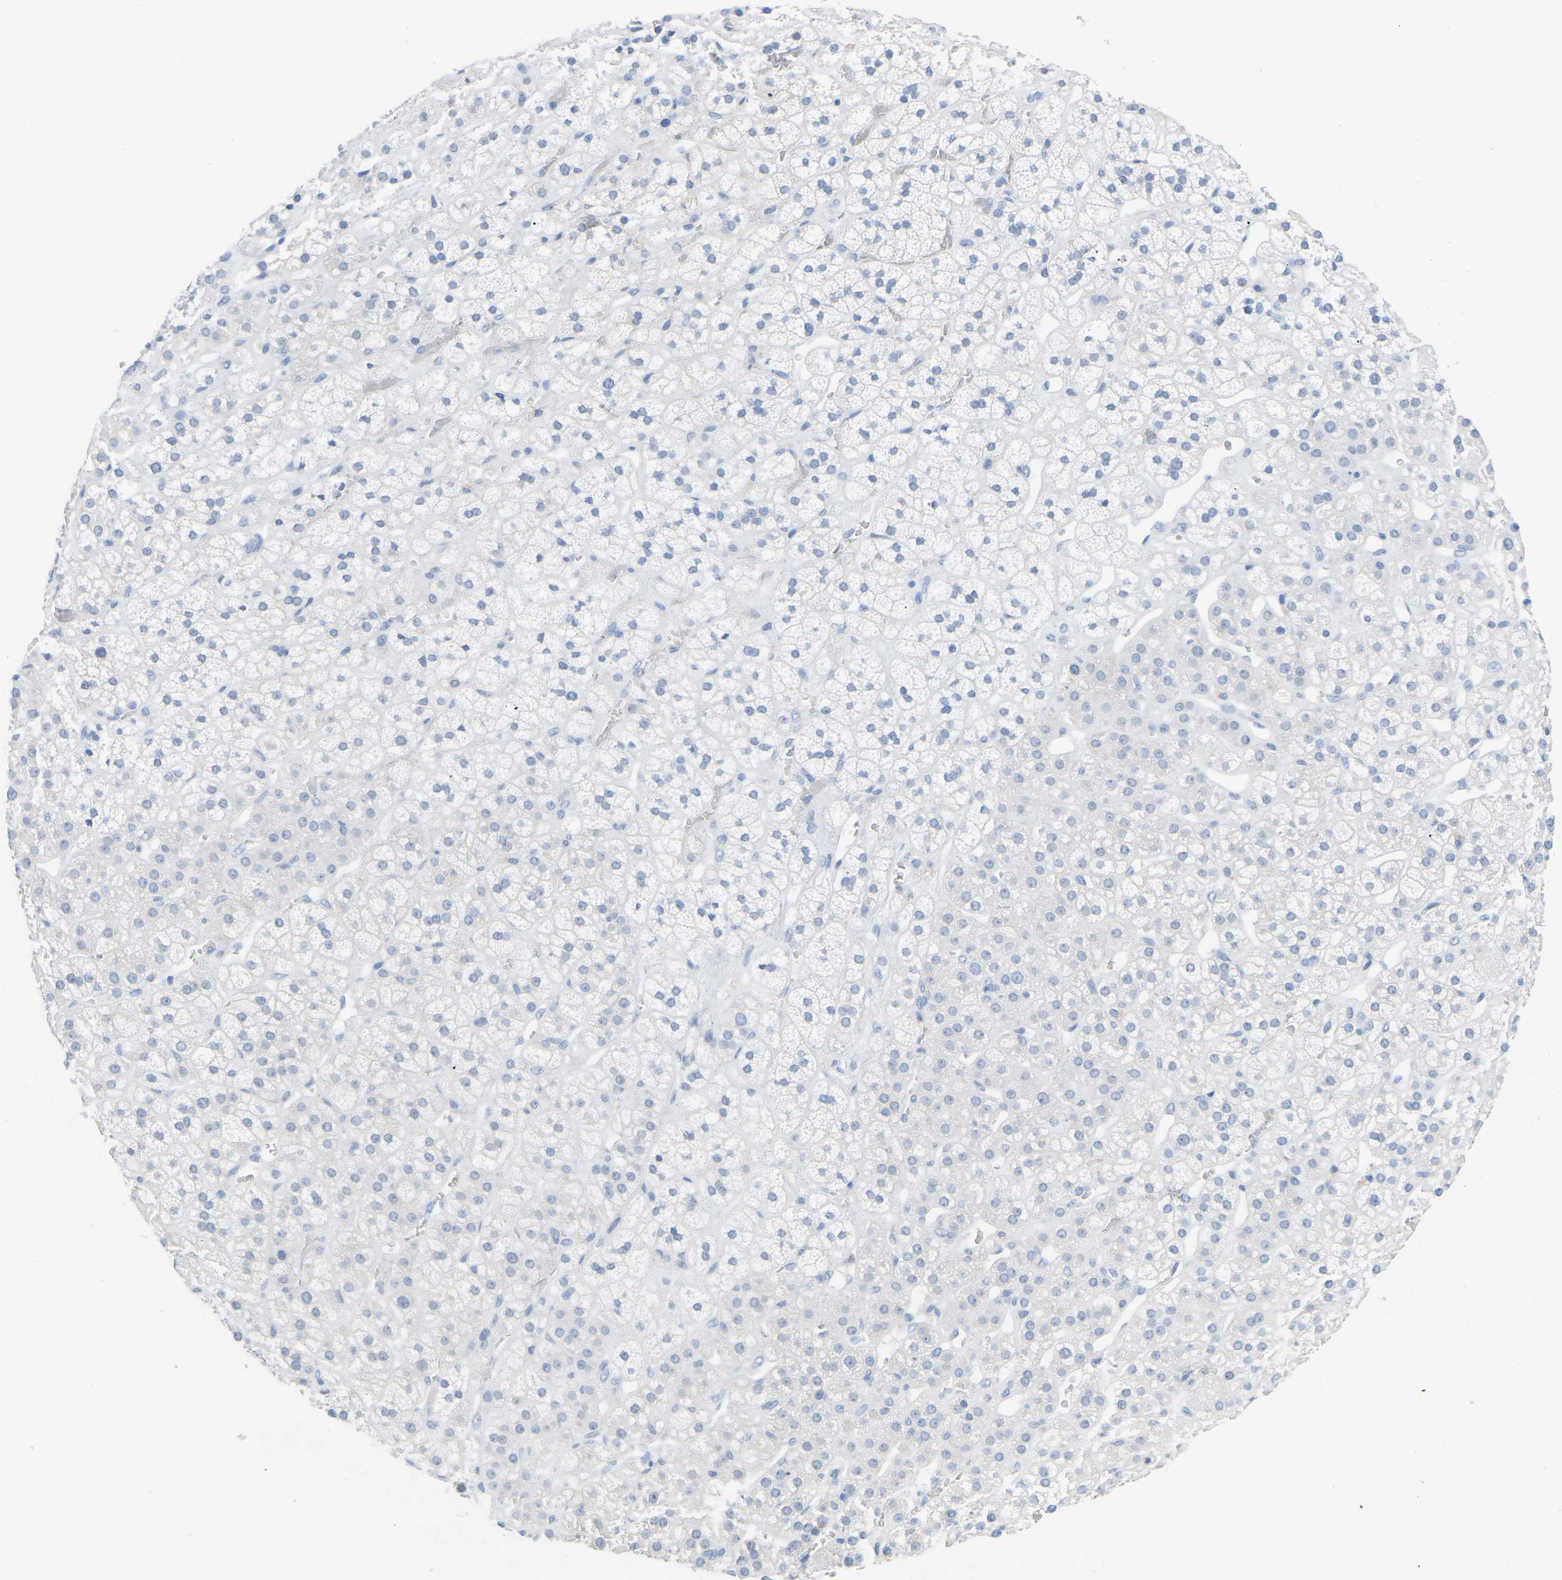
{"staining": {"intensity": "negative", "quantity": "none", "location": "none"}, "tissue": "adrenal gland", "cell_type": "Glandular cells", "image_type": "normal", "snomed": [{"axis": "morphology", "description": "Normal tissue, NOS"}, {"axis": "topography", "description": "Adrenal gland"}], "caption": "The photomicrograph exhibits no staining of glandular cells in unremarkable adrenal gland. (Brightfield microscopy of DAB (3,3'-diaminobenzidine) IHC at high magnification).", "gene": "HBG2", "patient": {"sex": "male", "age": 56}}